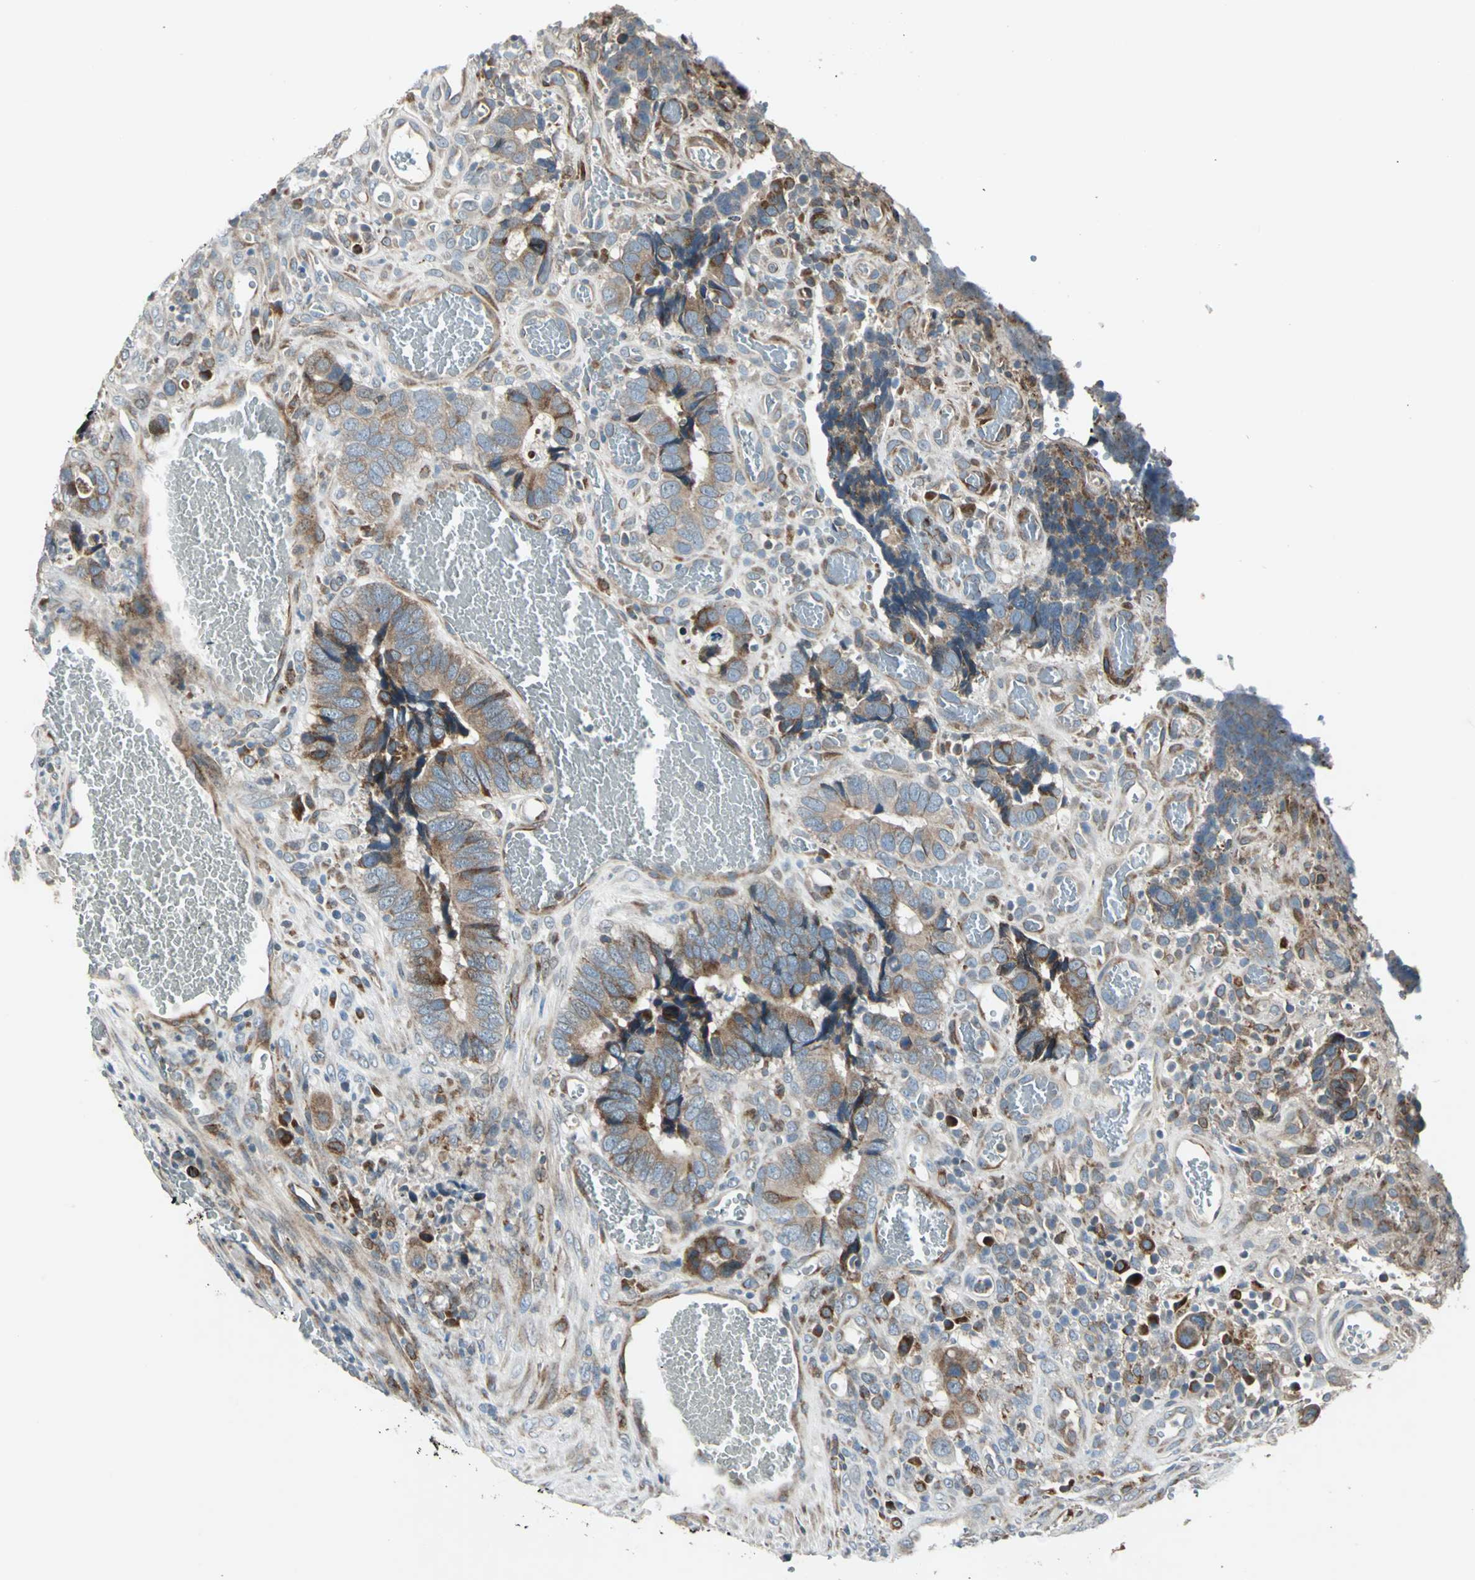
{"staining": {"intensity": "moderate", "quantity": "25%-75%", "location": "cytoplasmic/membranous"}, "tissue": "colorectal cancer", "cell_type": "Tumor cells", "image_type": "cancer", "snomed": [{"axis": "morphology", "description": "Adenocarcinoma, NOS"}, {"axis": "topography", "description": "Colon"}], "caption": "This photomicrograph reveals colorectal cancer stained with IHC to label a protein in brown. The cytoplasmic/membranous of tumor cells show moderate positivity for the protein. Nuclei are counter-stained blue.", "gene": "HTATIP2", "patient": {"sex": "male", "age": 72}}